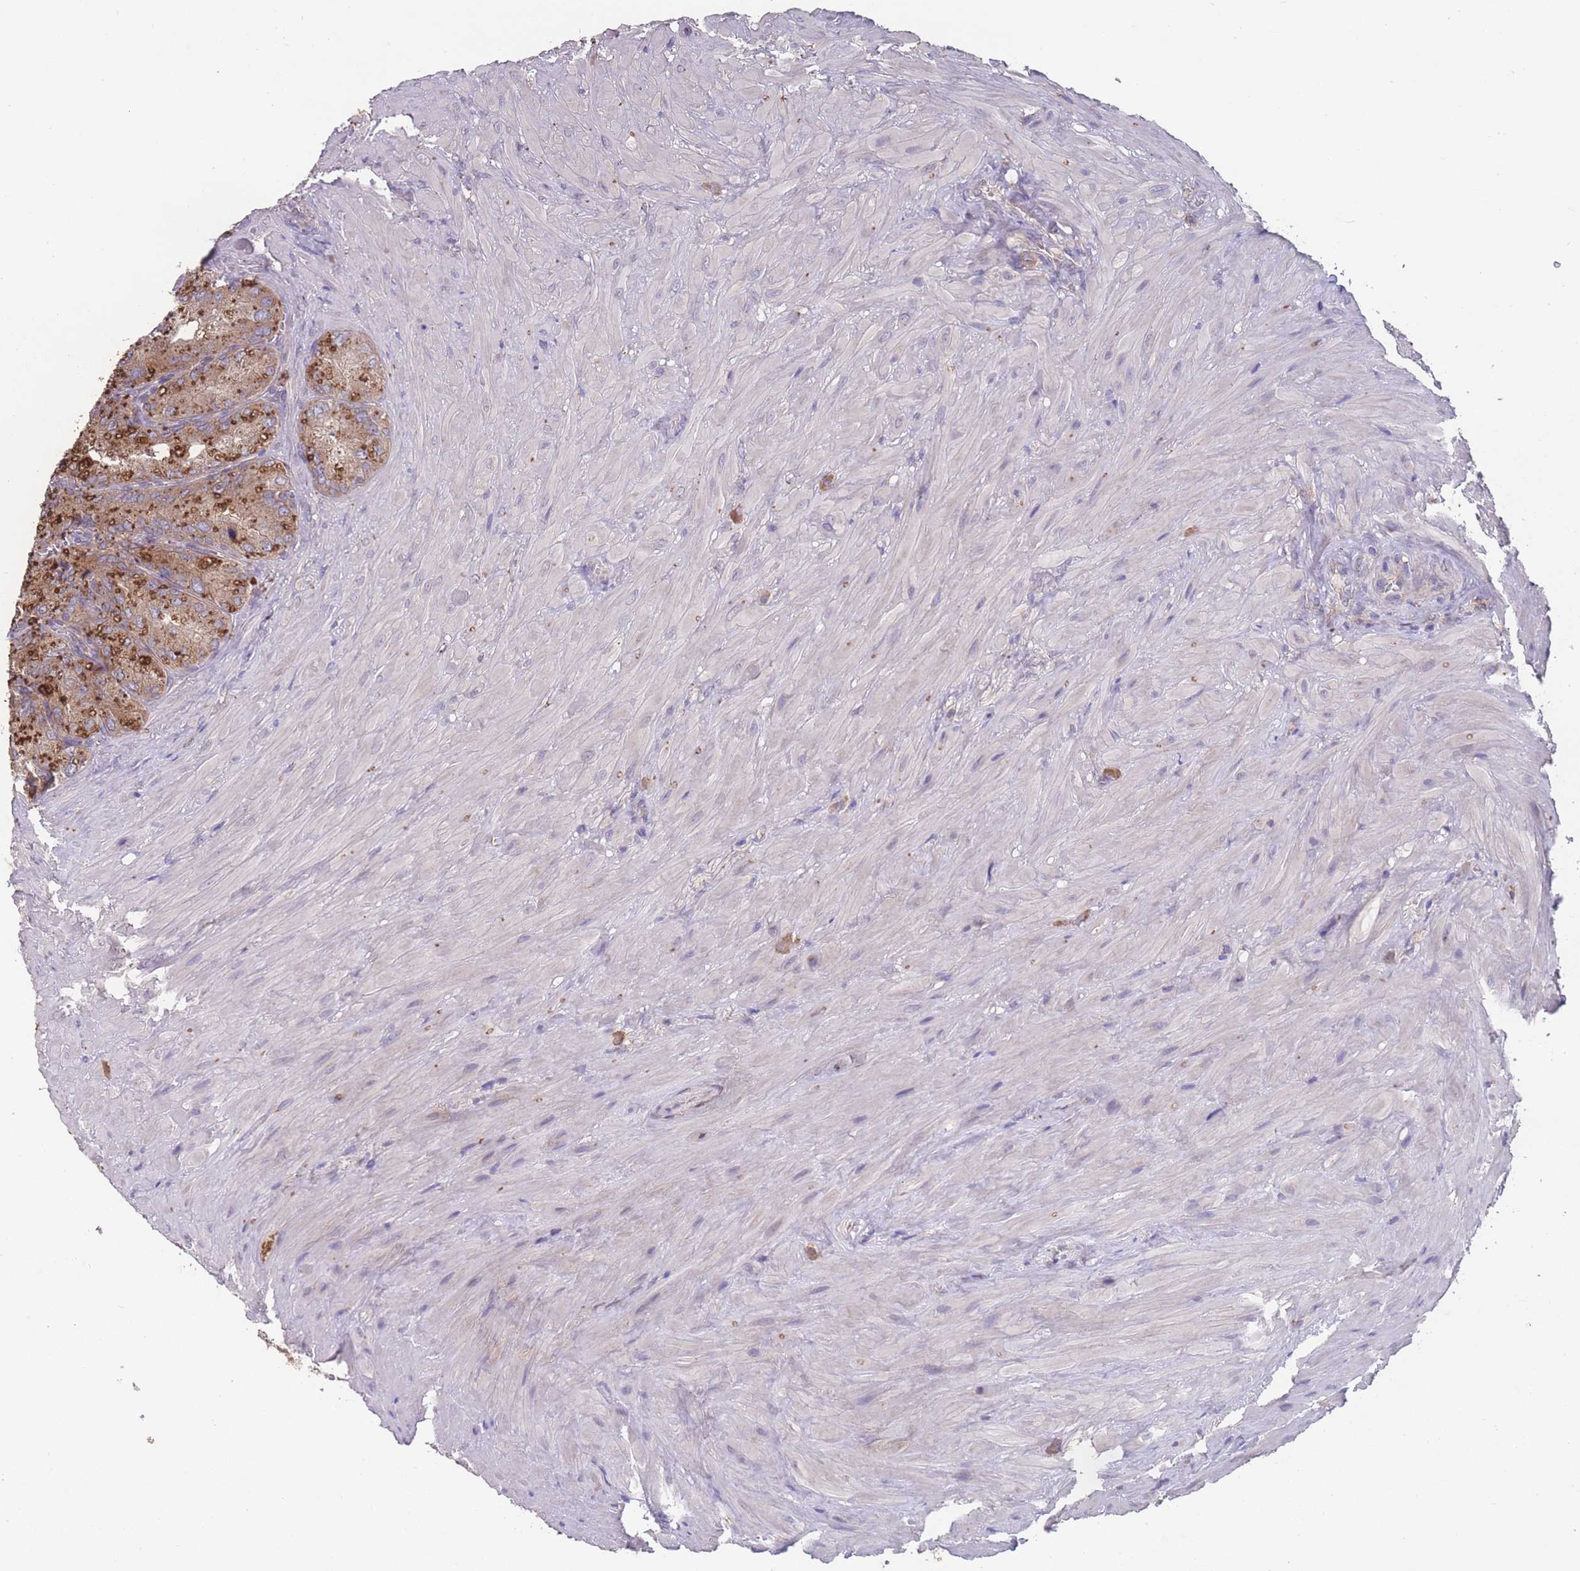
{"staining": {"intensity": "moderate", "quantity": ">75%", "location": "cytoplasmic/membranous"}, "tissue": "seminal vesicle", "cell_type": "Glandular cells", "image_type": "normal", "snomed": [{"axis": "morphology", "description": "Normal tissue, NOS"}, {"axis": "topography", "description": "Seminal veicle"}], "caption": "DAB (3,3'-diaminobenzidine) immunohistochemical staining of benign seminal vesicle shows moderate cytoplasmic/membranous protein expression in about >75% of glandular cells.", "gene": "STIM2", "patient": {"sex": "male", "age": 62}}